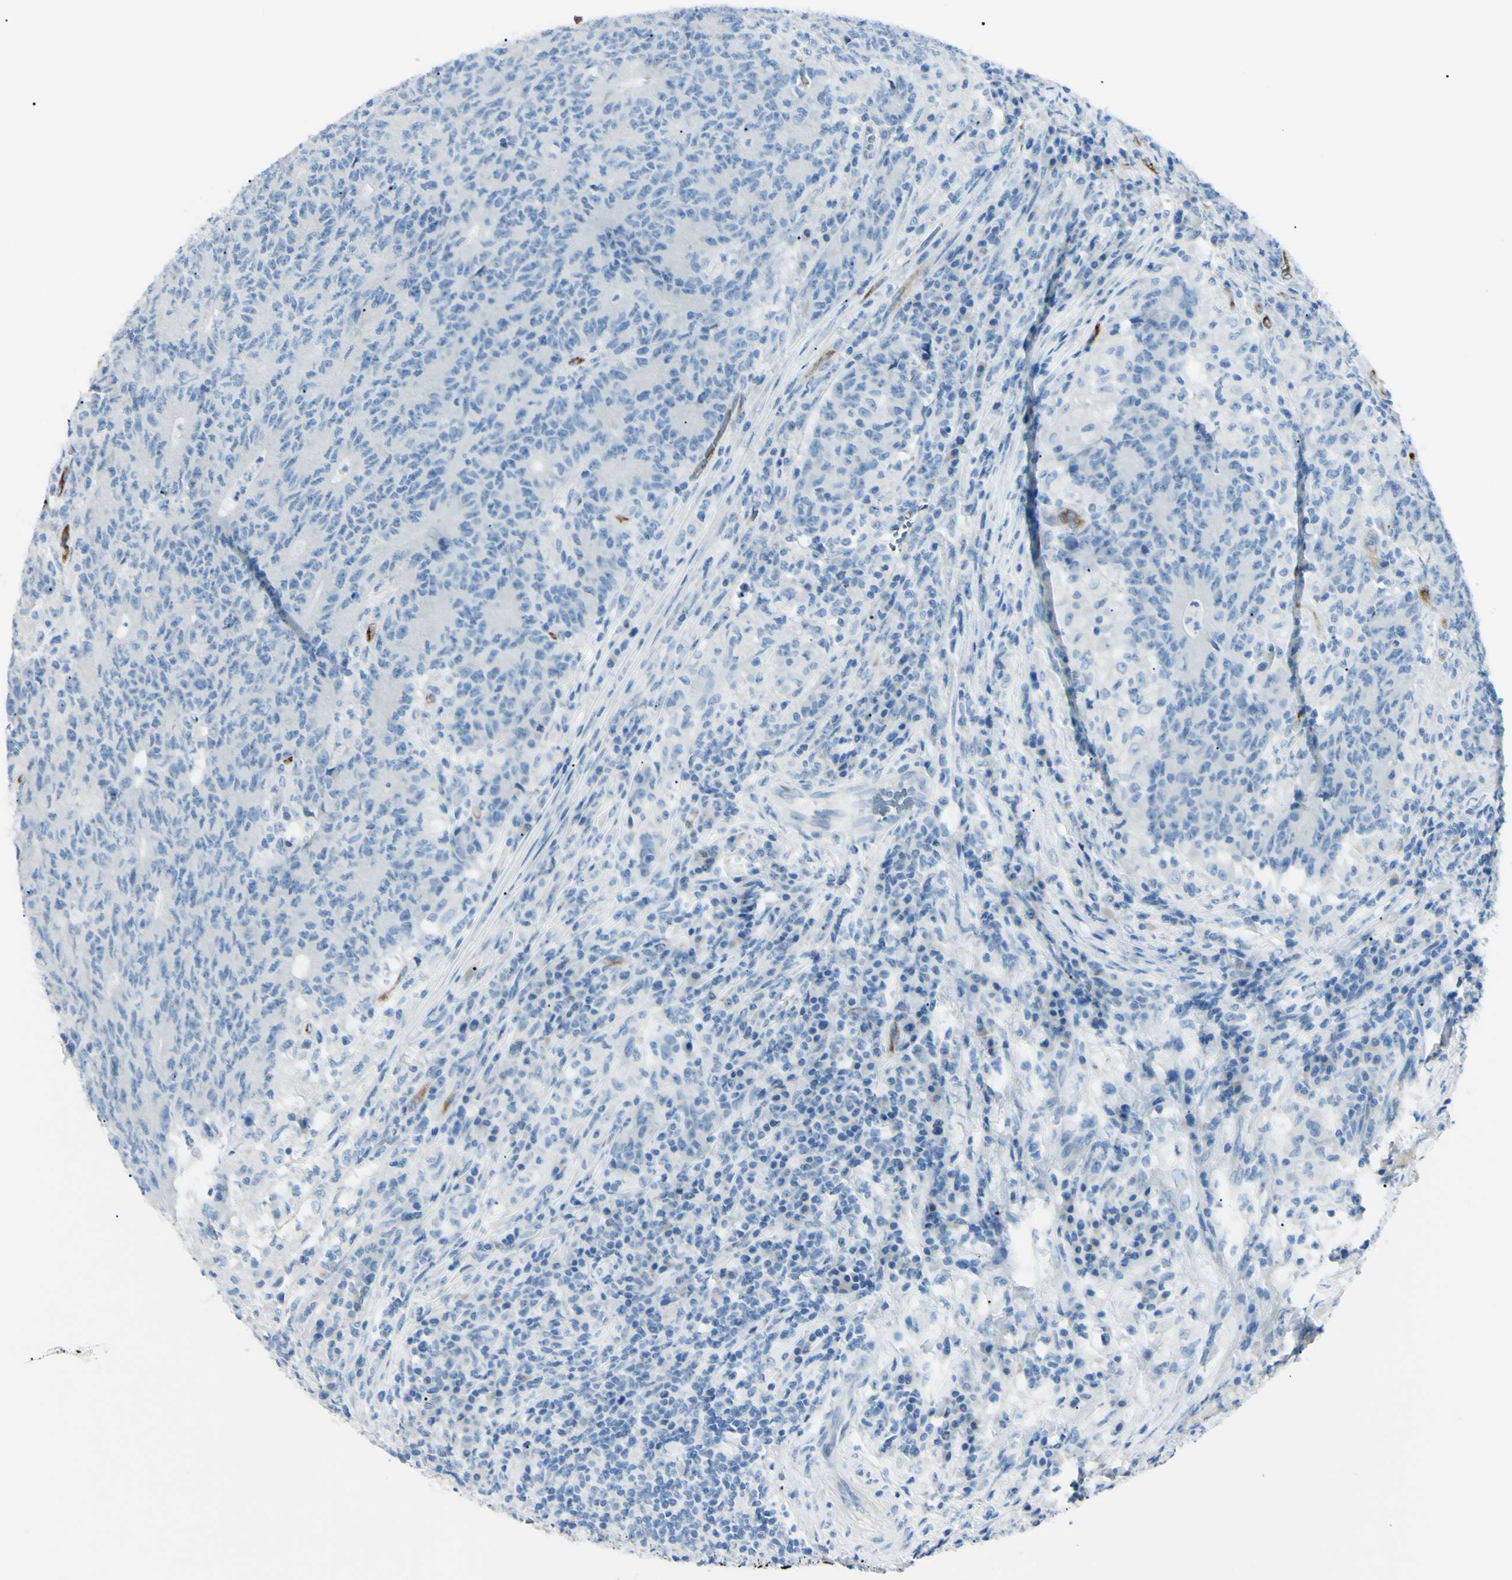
{"staining": {"intensity": "negative", "quantity": "none", "location": "none"}, "tissue": "colorectal cancer", "cell_type": "Tumor cells", "image_type": "cancer", "snomed": [{"axis": "morphology", "description": "Normal tissue, NOS"}, {"axis": "morphology", "description": "Adenocarcinoma, NOS"}, {"axis": "topography", "description": "Colon"}], "caption": "Image shows no protein positivity in tumor cells of colorectal adenocarcinoma tissue.", "gene": "FOLH1", "patient": {"sex": "female", "age": 75}}